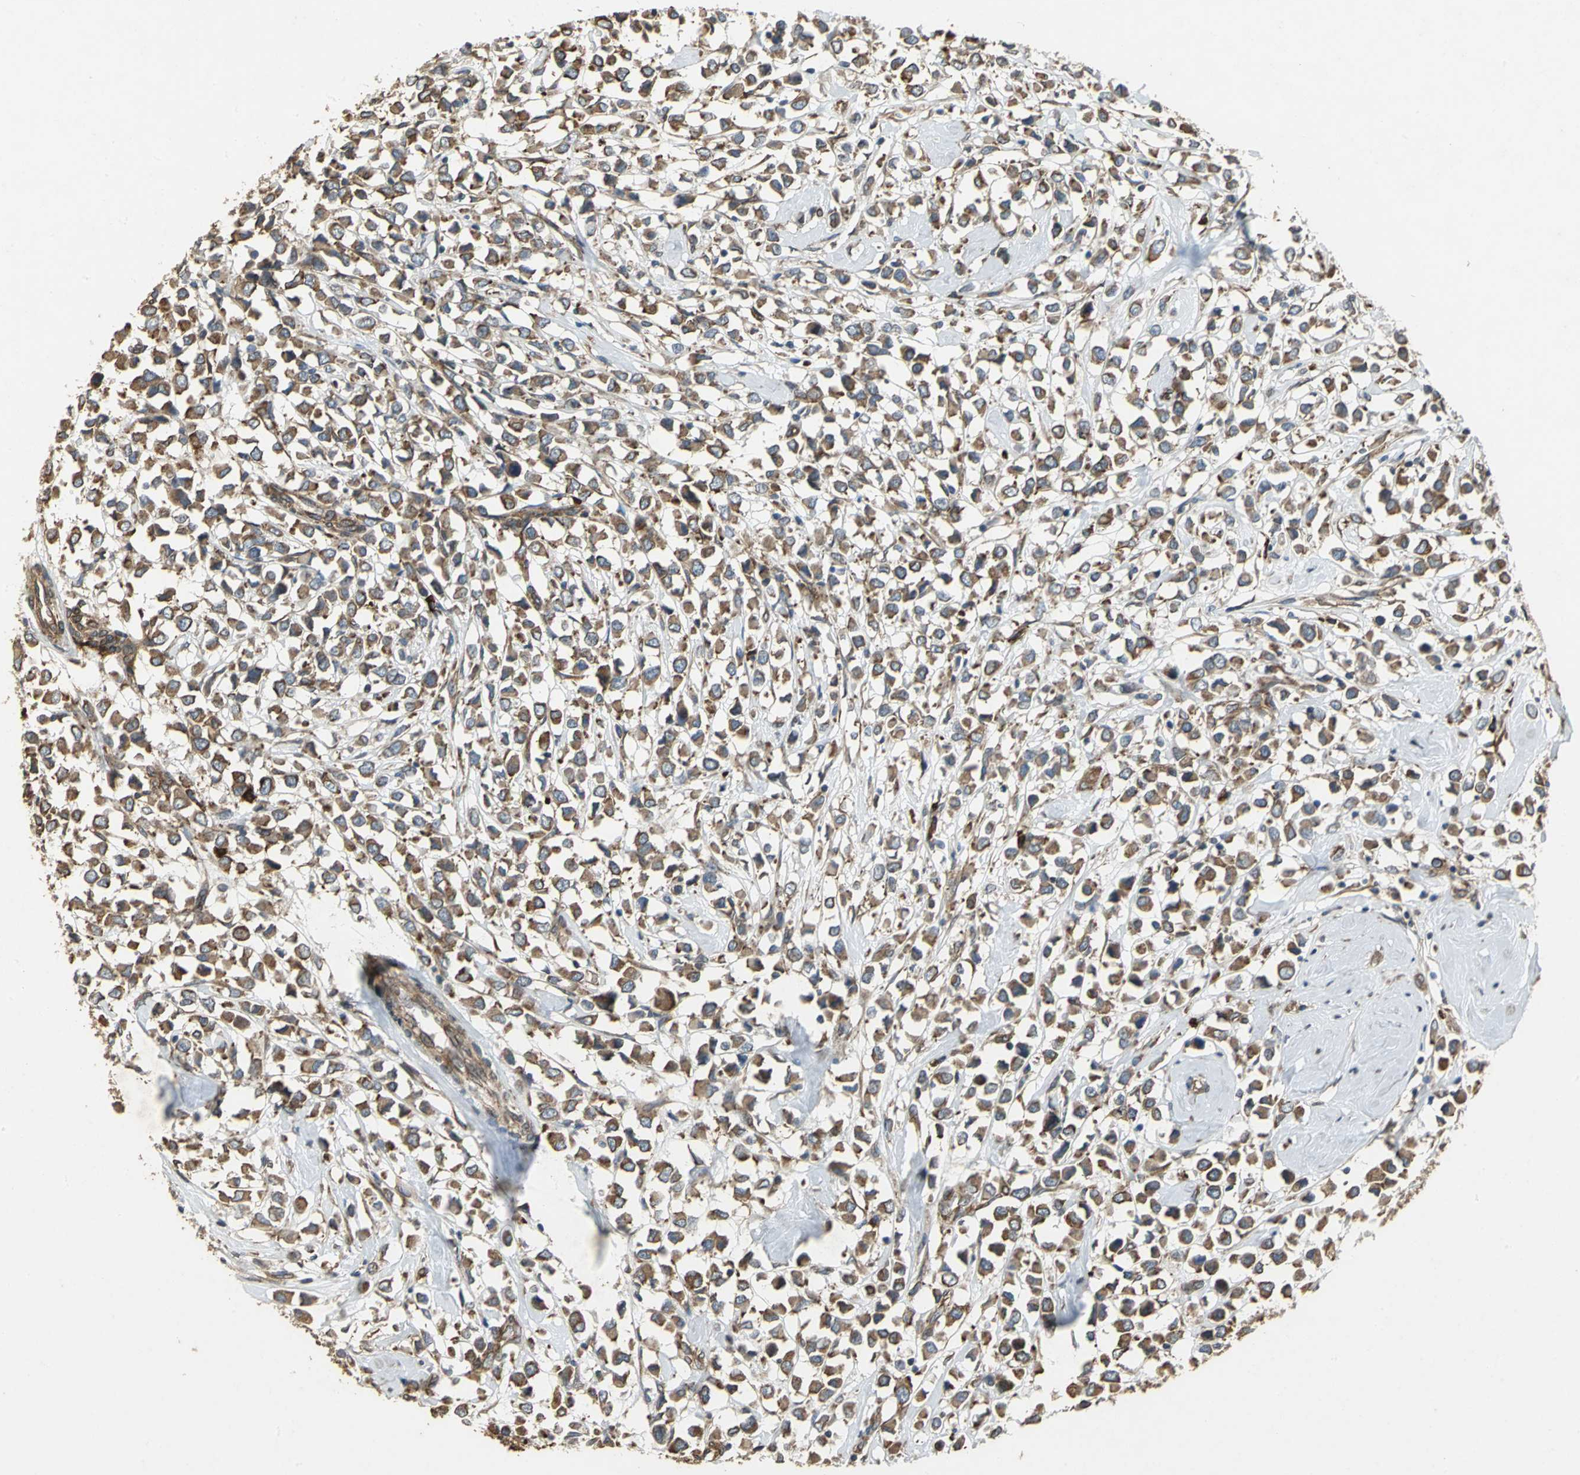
{"staining": {"intensity": "strong", "quantity": ">75%", "location": "cytoplasmic/membranous"}, "tissue": "breast cancer", "cell_type": "Tumor cells", "image_type": "cancer", "snomed": [{"axis": "morphology", "description": "Duct carcinoma"}, {"axis": "topography", "description": "Breast"}], "caption": "Protein expression analysis of human breast cancer (invasive ductal carcinoma) reveals strong cytoplasmic/membranous positivity in approximately >75% of tumor cells.", "gene": "SYVN1", "patient": {"sex": "female", "age": 61}}